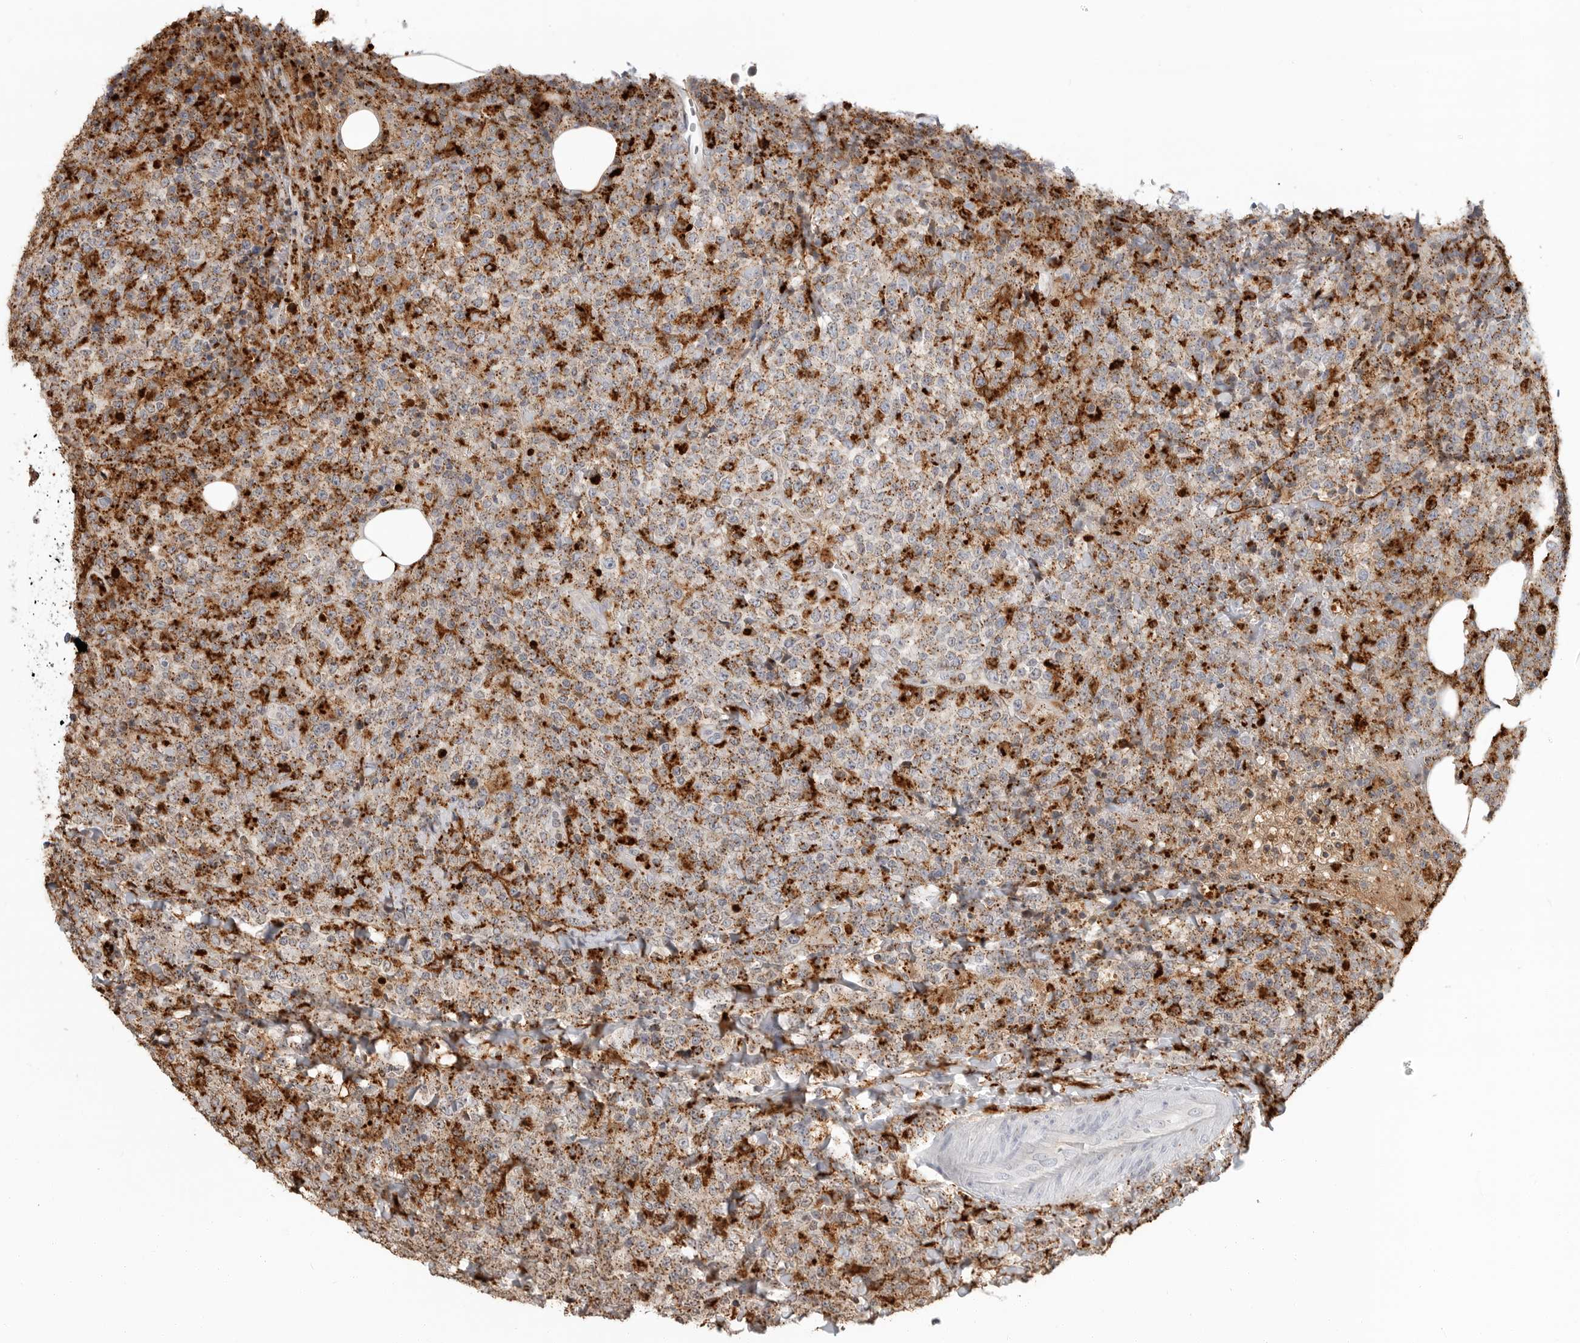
{"staining": {"intensity": "weak", "quantity": "<25%", "location": "cytoplasmic/membranous"}, "tissue": "lymphoma", "cell_type": "Tumor cells", "image_type": "cancer", "snomed": [{"axis": "morphology", "description": "Malignant lymphoma, non-Hodgkin's type, High grade"}, {"axis": "topography", "description": "Lymph node"}], "caption": "The immunohistochemistry (IHC) histopathology image has no significant expression in tumor cells of lymphoma tissue.", "gene": "IFI30", "patient": {"sex": "male", "age": 13}}